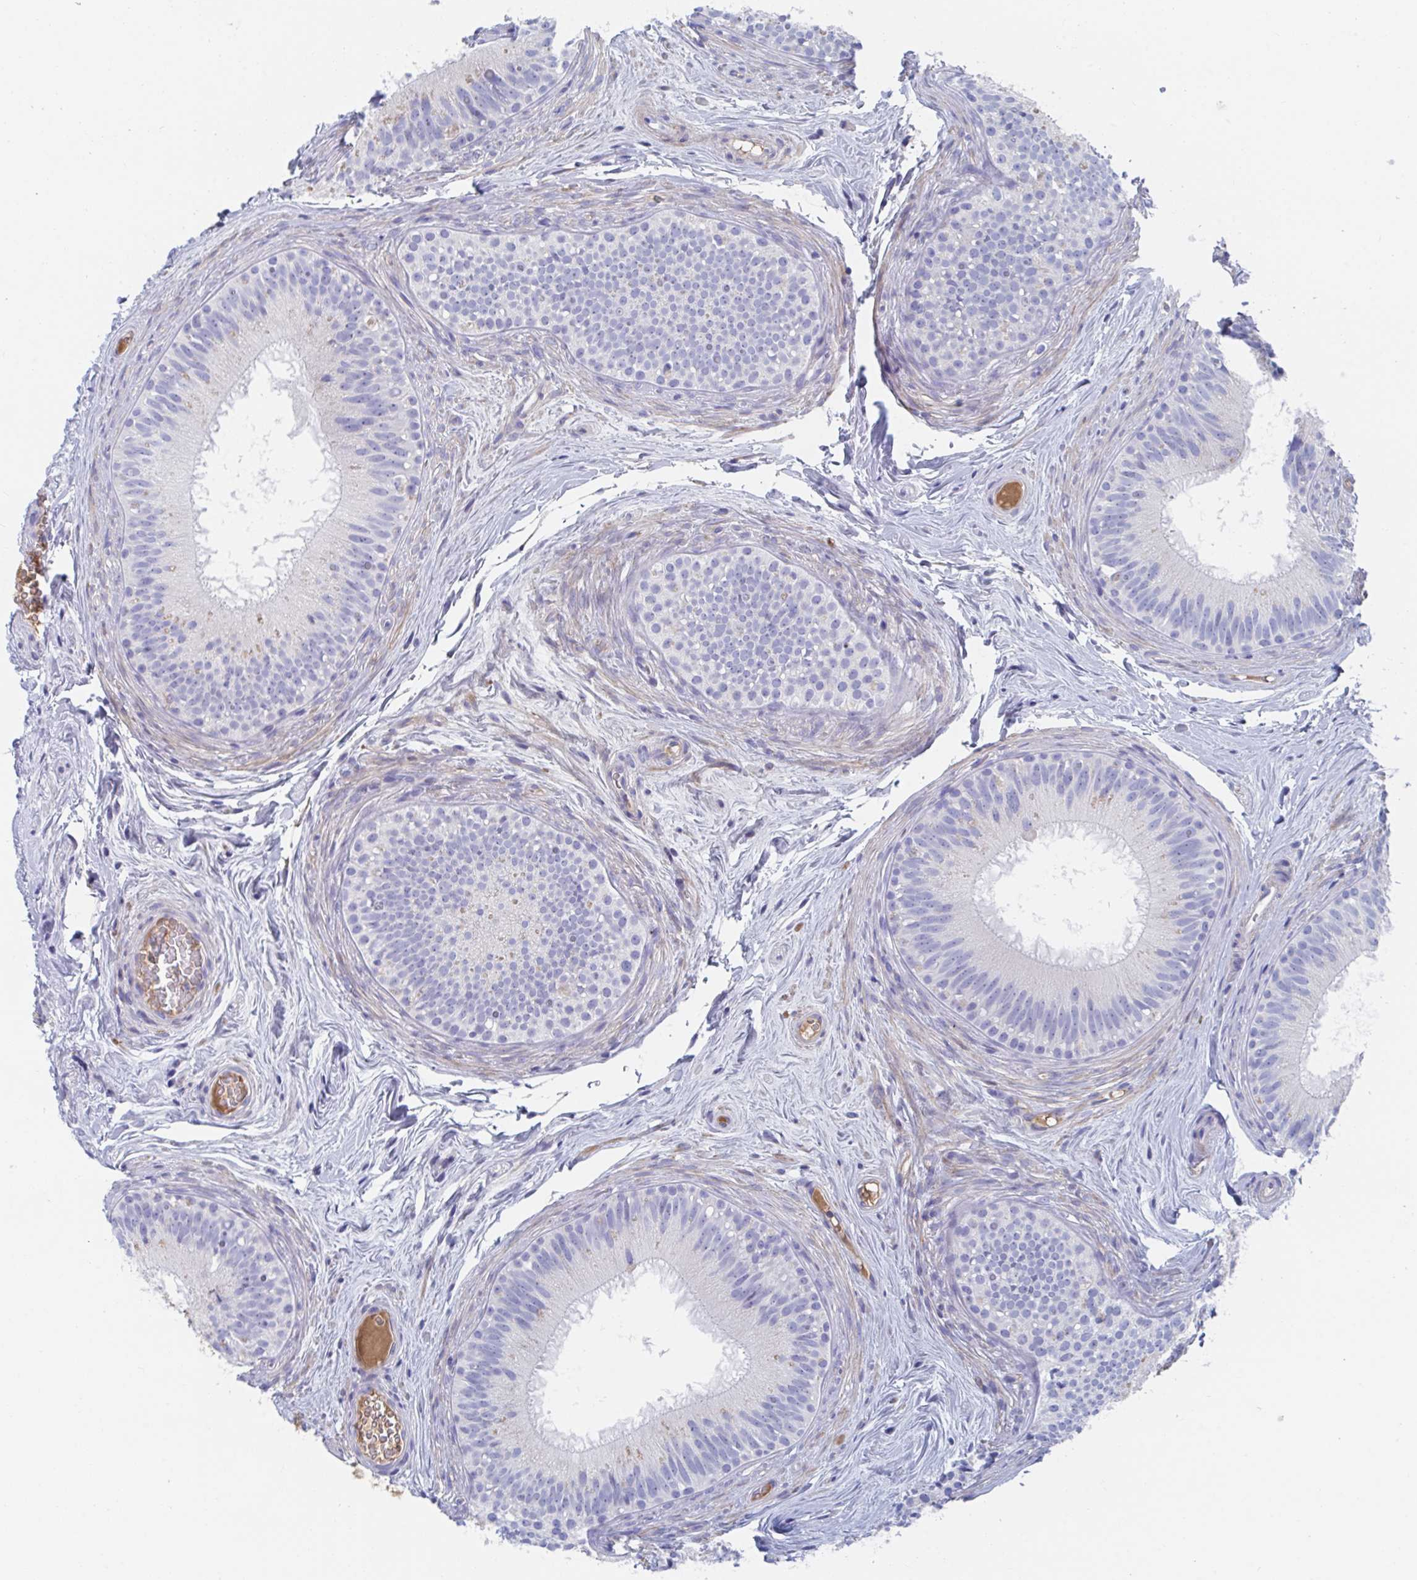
{"staining": {"intensity": "negative", "quantity": "none", "location": "none"}, "tissue": "epididymis", "cell_type": "Glandular cells", "image_type": "normal", "snomed": [{"axis": "morphology", "description": "Normal tissue, NOS"}, {"axis": "topography", "description": "Epididymis"}], "caption": "Immunohistochemical staining of benign epididymis displays no significant expression in glandular cells. (Brightfield microscopy of DAB immunohistochemistry (IHC) at high magnification).", "gene": "TNFAIP6", "patient": {"sex": "male", "age": 44}}